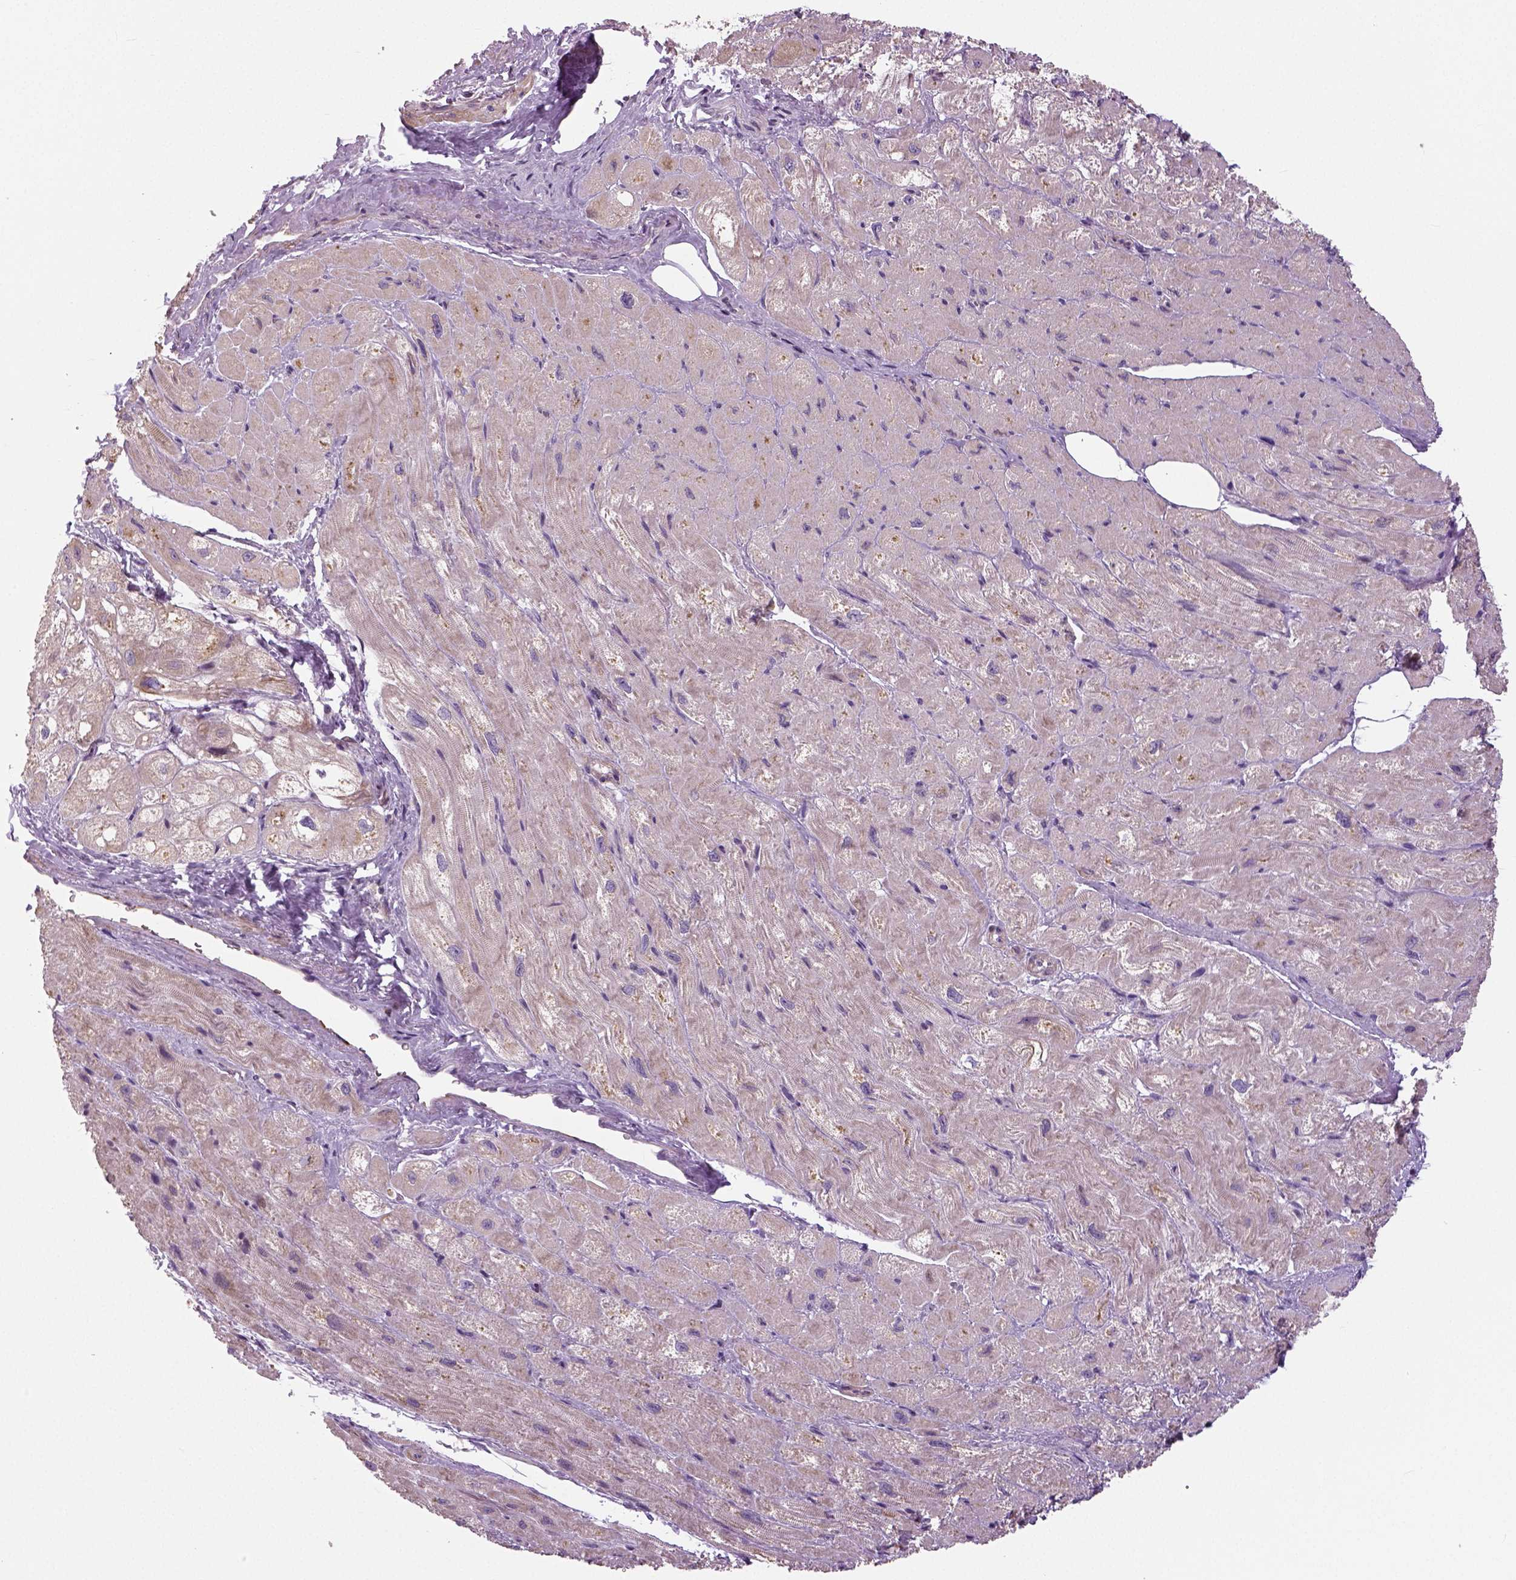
{"staining": {"intensity": "negative", "quantity": "none", "location": "none"}, "tissue": "heart muscle", "cell_type": "Cardiomyocytes", "image_type": "normal", "snomed": [{"axis": "morphology", "description": "Normal tissue, NOS"}, {"axis": "topography", "description": "Heart"}], "caption": "IHC of unremarkable heart muscle shows no expression in cardiomyocytes.", "gene": "NECAB1", "patient": {"sex": "female", "age": 69}}